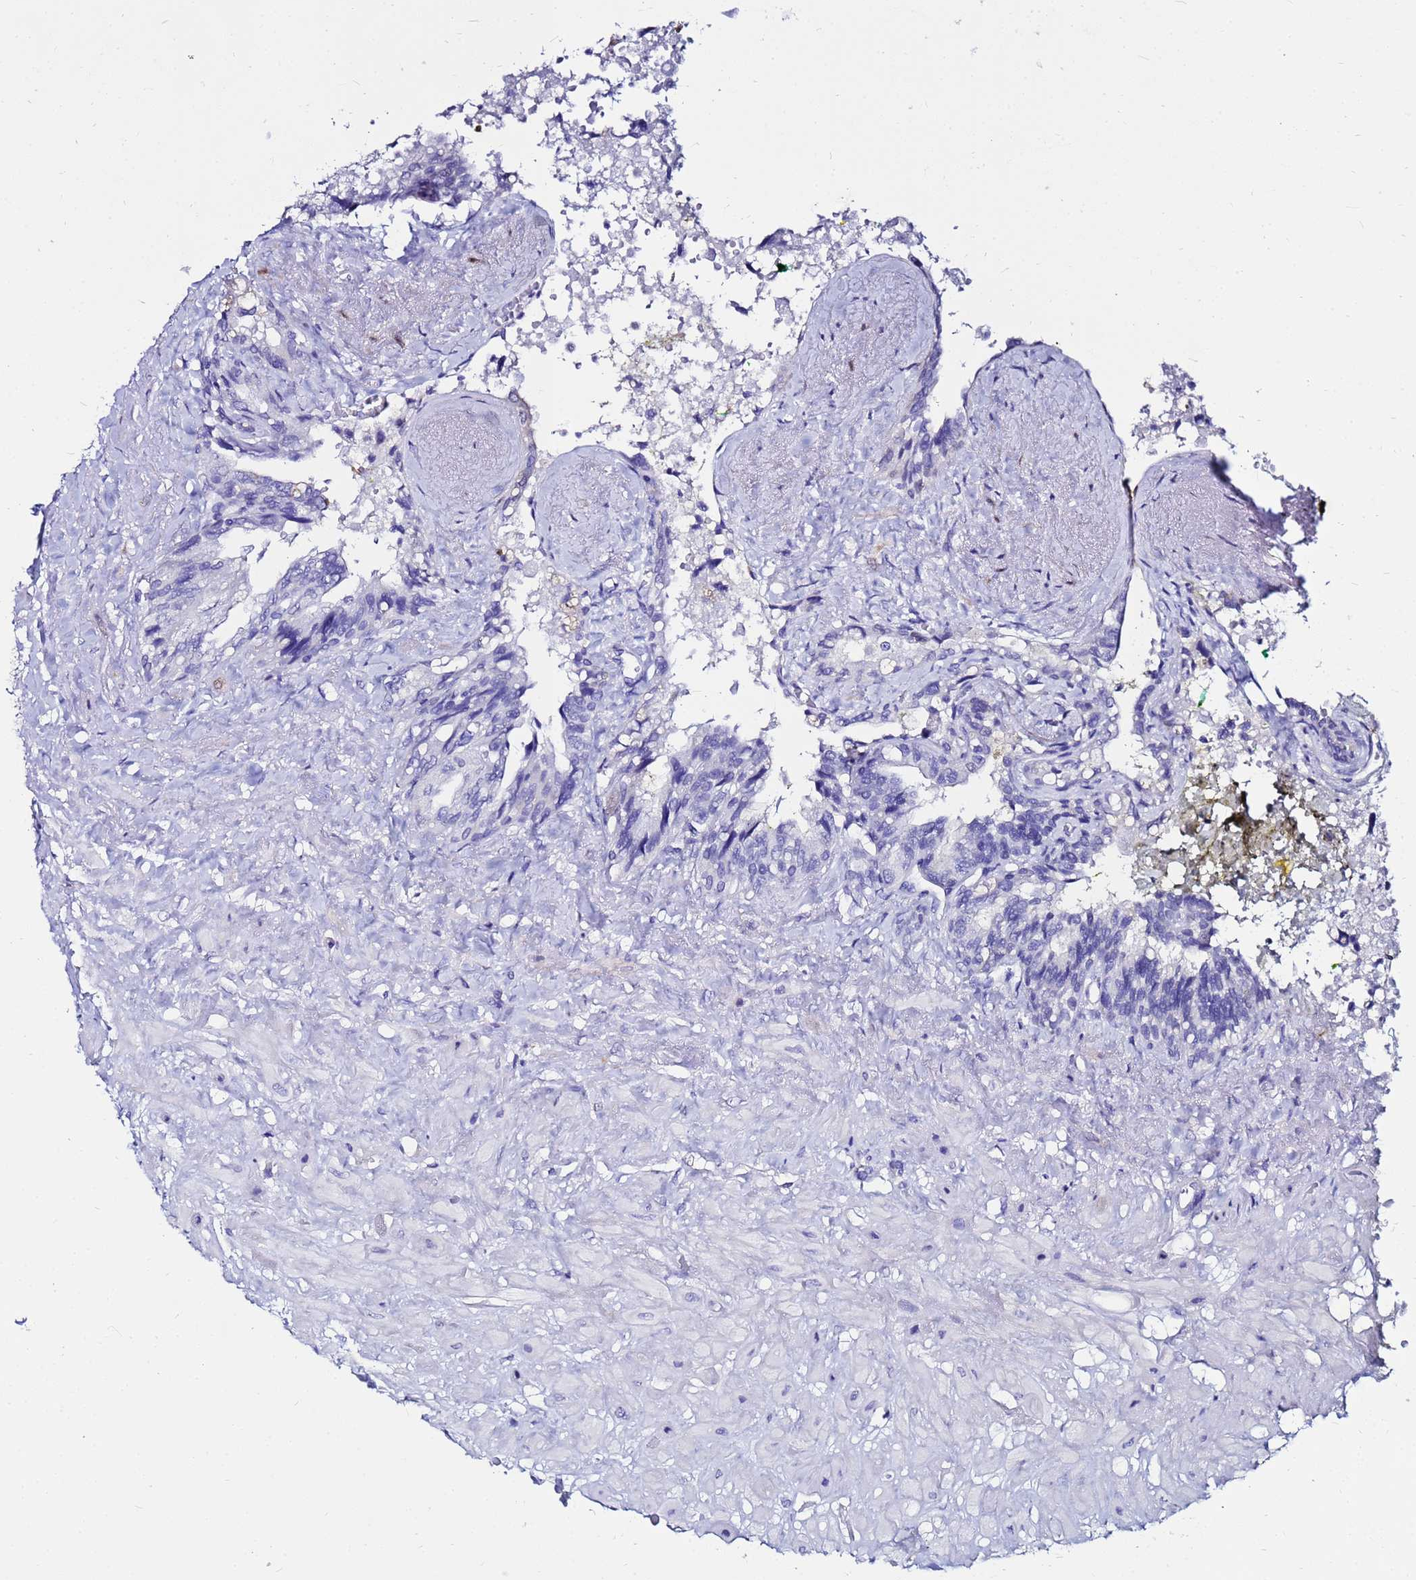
{"staining": {"intensity": "negative", "quantity": "none", "location": "none"}, "tissue": "seminal vesicle", "cell_type": "Glandular cells", "image_type": "normal", "snomed": [{"axis": "morphology", "description": "Normal tissue, NOS"}, {"axis": "topography", "description": "Seminal veicle"}, {"axis": "topography", "description": "Peripheral nerve tissue"}], "caption": "A high-resolution image shows immunohistochemistry staining of unremarkable seminal vesicle, which displays no significant staining in glandular cells. The staining is performed using DAB (3,3'-diaminobenzidine) brown chromogen with nuclei counter-stained in using hematoxylin.", "gene": "PPP1R14C", "patient": {"sex": "male", "age": 60}}